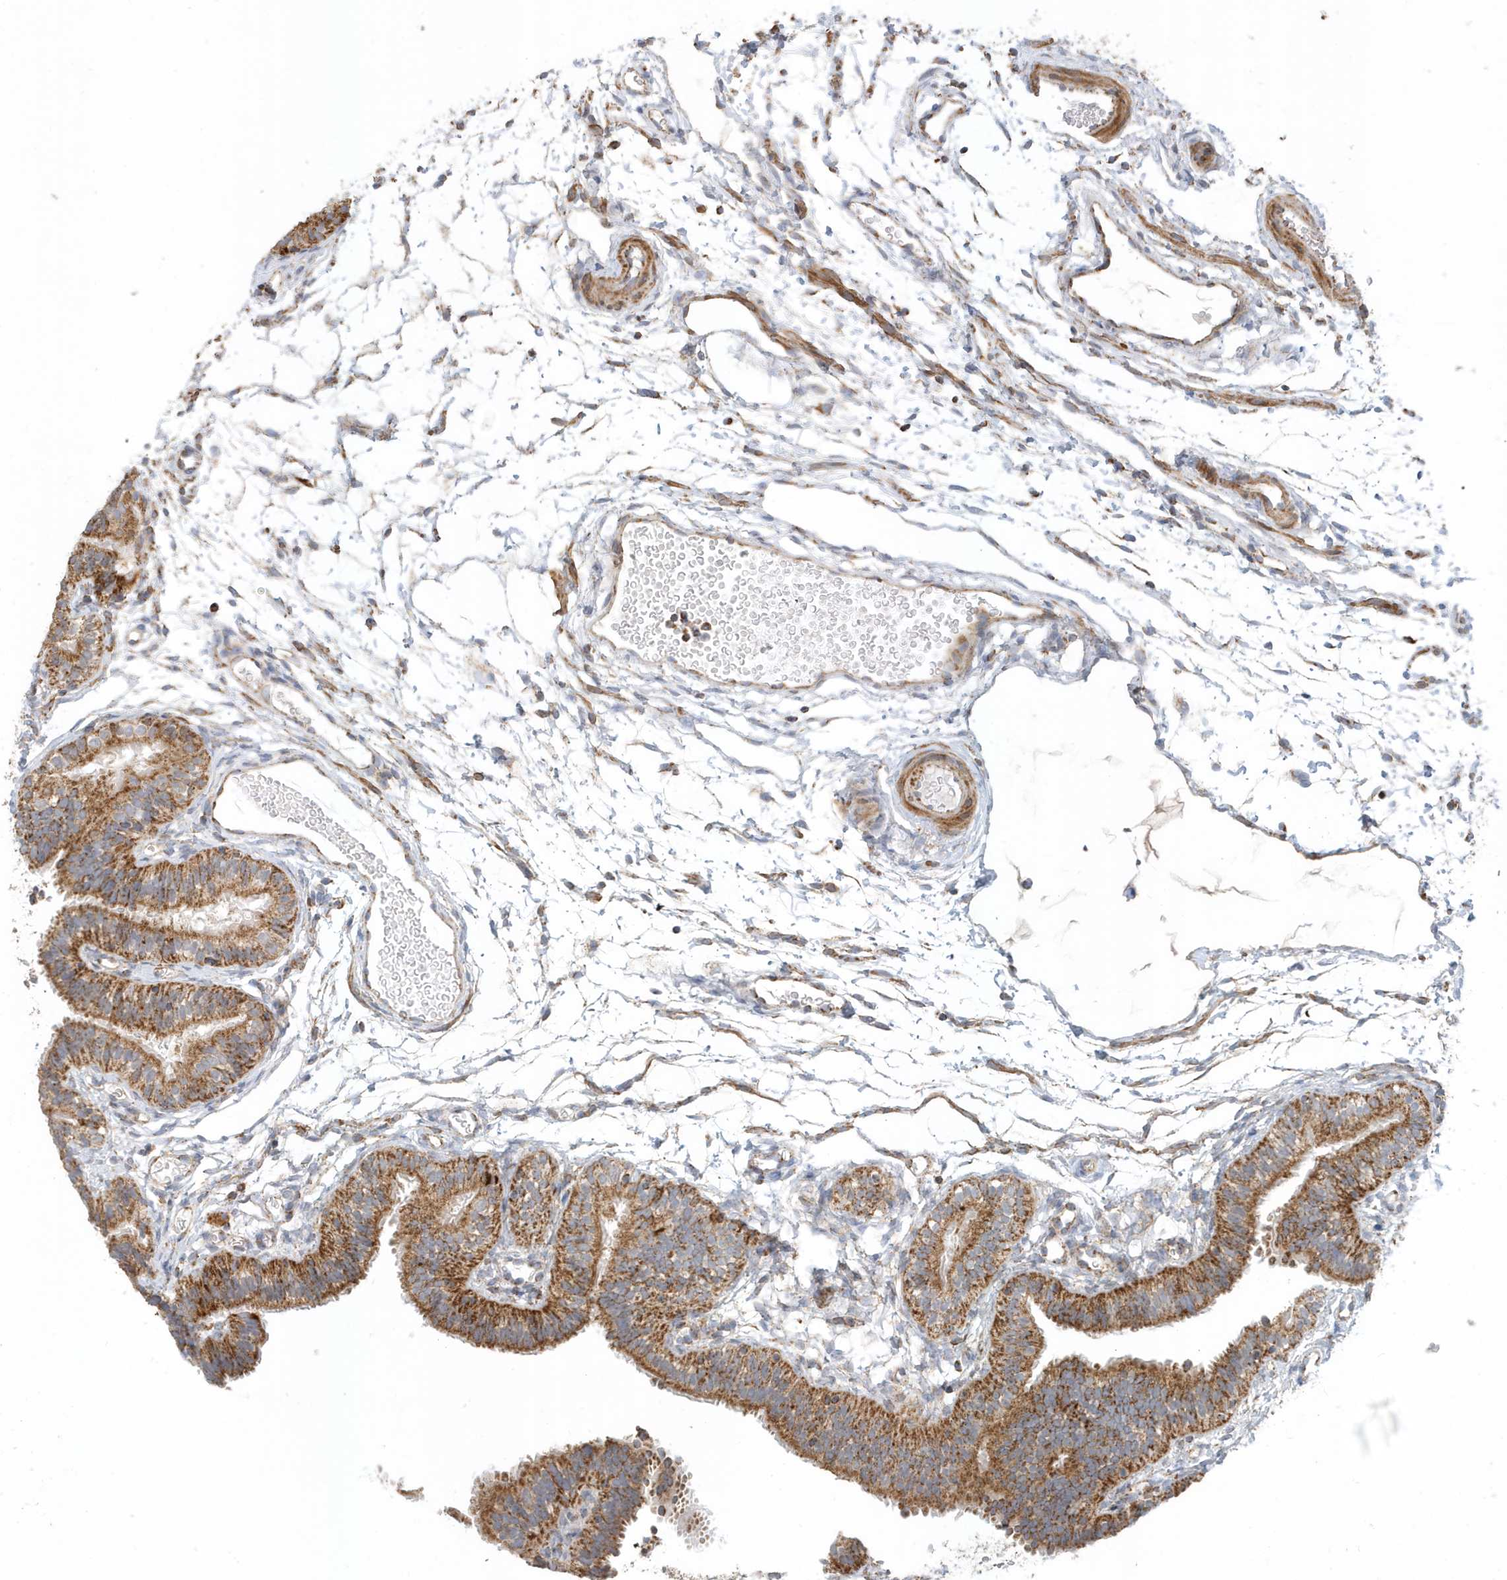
{"staining": {"intensity": "moderate", "quantity": ">75%", "location": "cytoplasmic/membranous"}, "tissue": "fallopian tube", "cell_type": "Glandular cells", "image_type": "normal", "snomed": [{"axis": "morphology", "description": "Normal tissue, NOS"}, {"axis": "topography", "description": "Fallopian tube"}], "caption": "Immunohistochemical staining of unremarkable human fallopian tube shows >75% levels of moderate cytoplasmic/membranous protein positivity in approximately >75% of glandular cells.", "gene": "MAN1A1", "patient": {"sex": "female", "age": 35}}